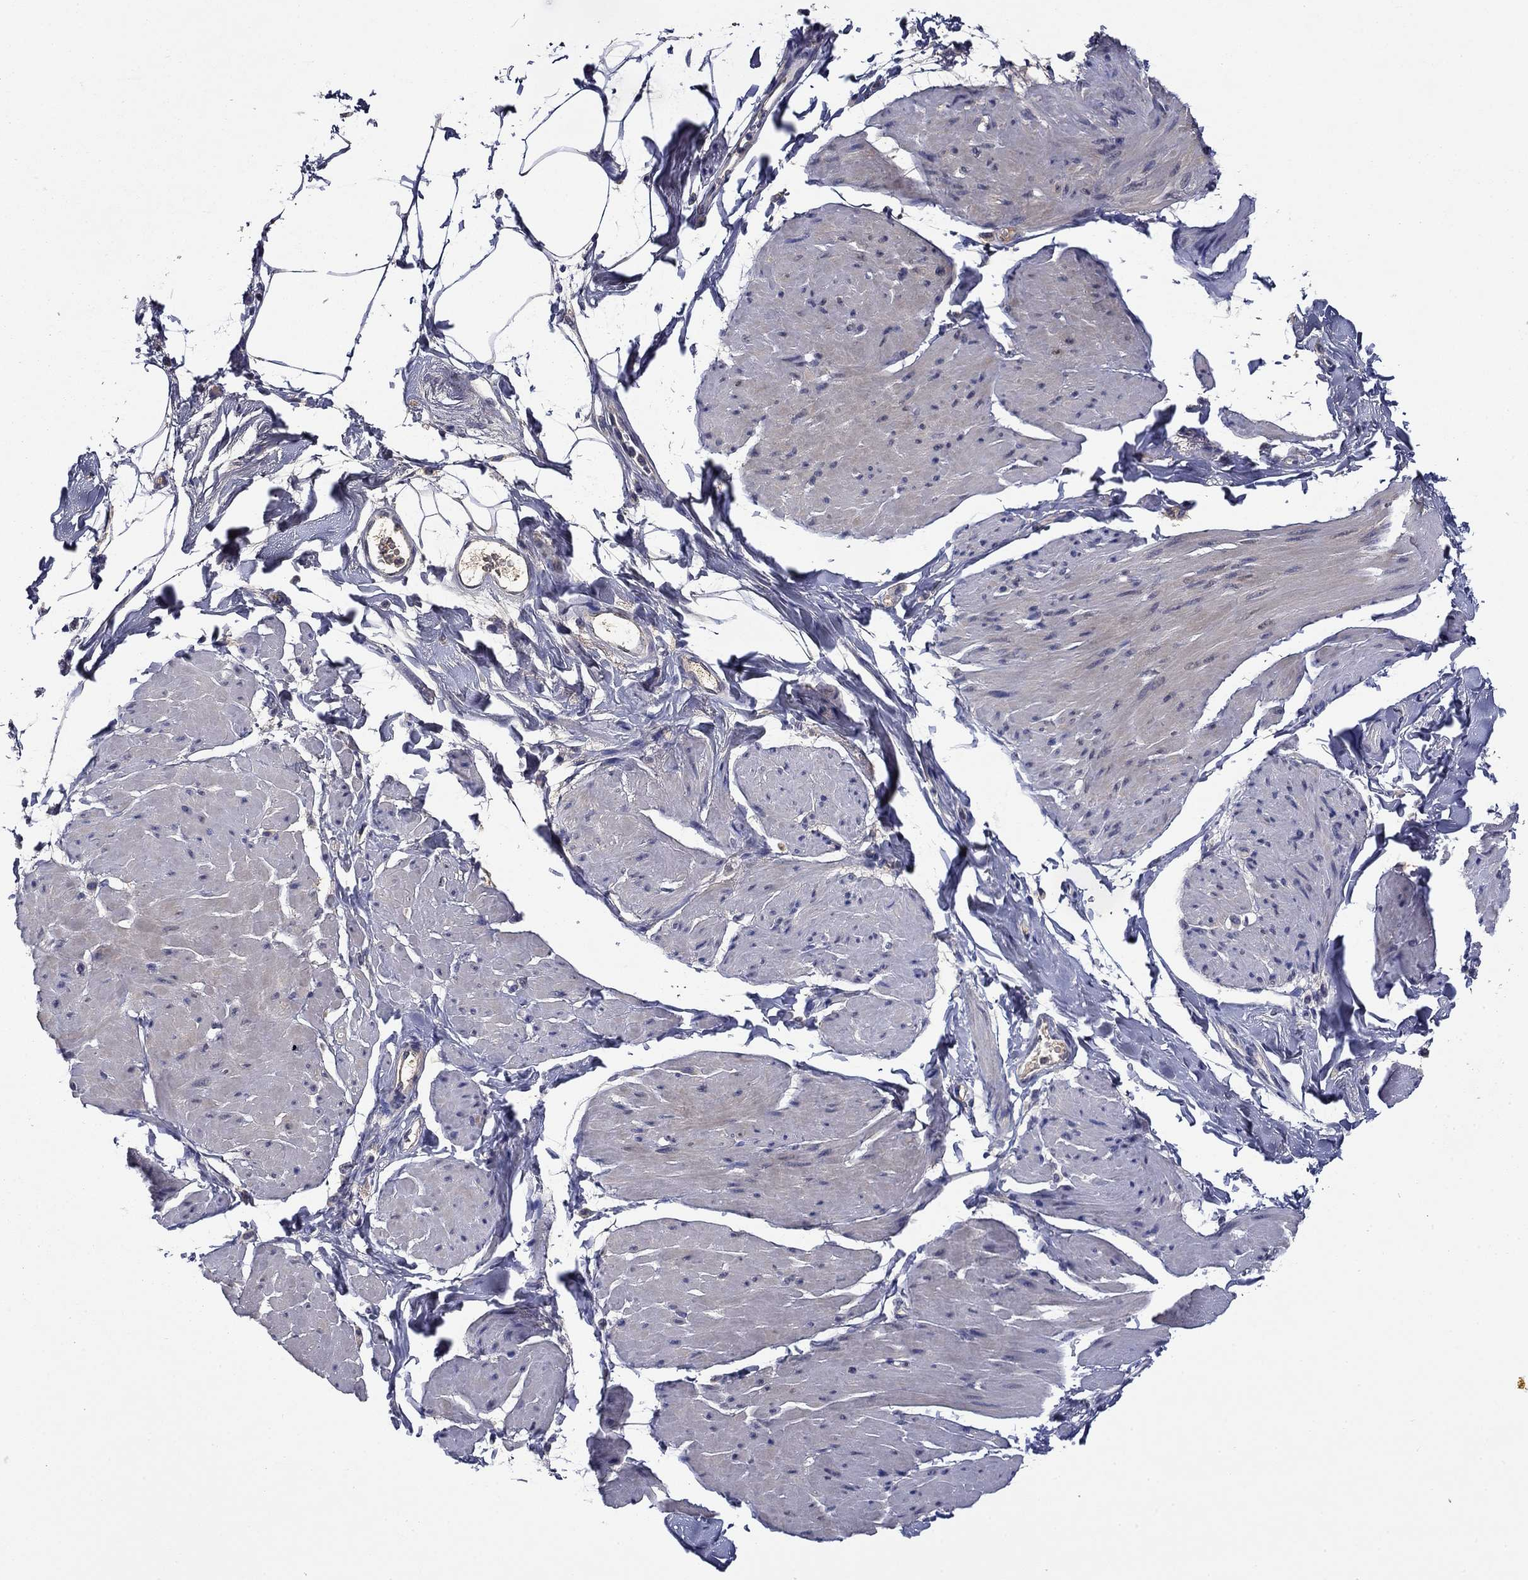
{"staining": {"intensity": "negative", "quantity": "none", "location": "none"}, "tissue": "smooth muscle", "cell_type": "Smooth muscle cells", "image_type": "normal", "snomed": [{"axis": "morphology", "description": "Normal tissue, NOS"}, {"axis": "topography", "description": "Adipose tissue"}, {"axis": "topography", "description": "Smooth muscle"}, {"axis": "topography", "description": "Peripheral nerve tissue"}], "caption": "IHC of normal smooth muscle shows no expression in smooth muscle cells.", "gene": "DDTL", "patient": {"sex": "male", "age": 83}}